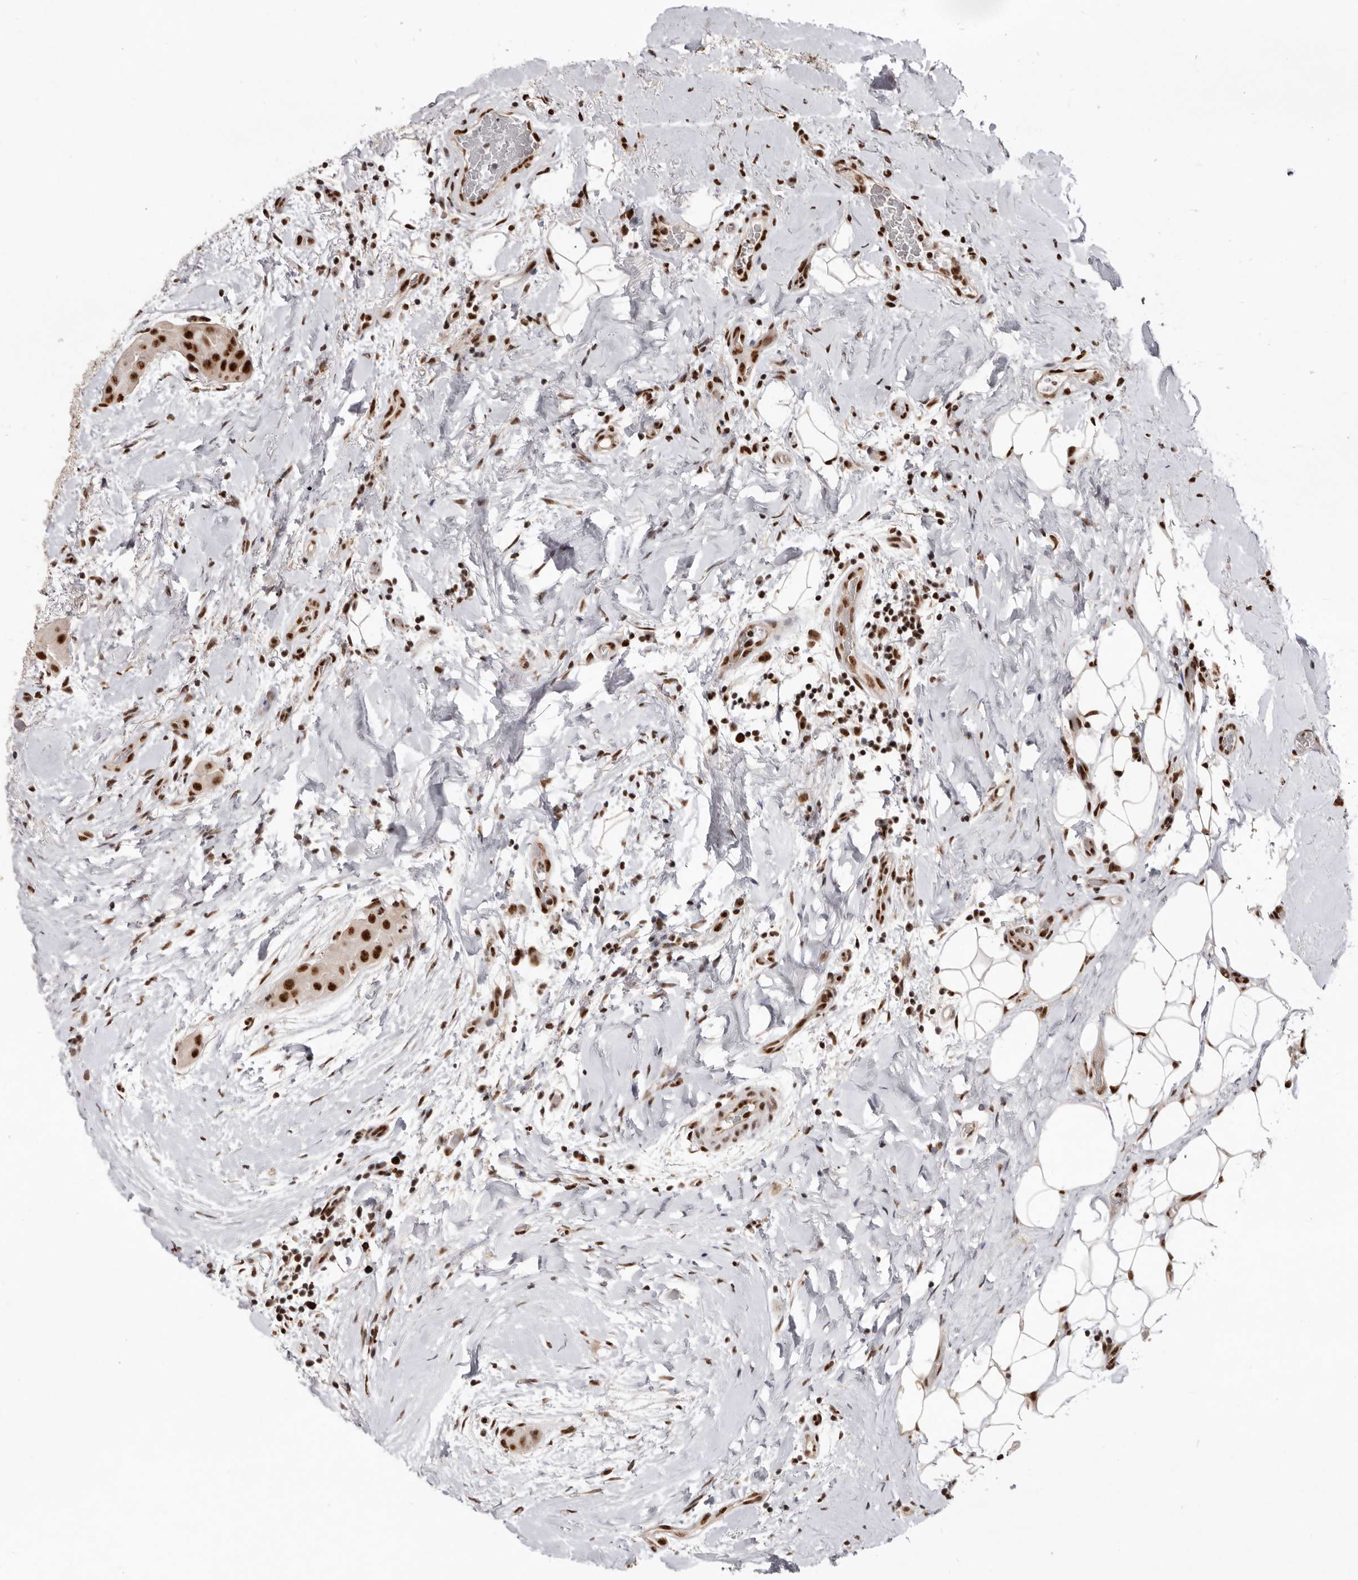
{"staining": {"intensity": "strong", "quantity": ">75%", "location": "nuclear"}, "tissue": "thyroid cancer", "cell_type": "Tumor cells", "image_type": "cancer", "snomed": [{"axis": "morphology", "description": "Papillary adenocarcinoma, NOS"}, {"axis": "topography", "description": "Thyroid gland"}], "caption": "An image of human thyroid cancer (papillary adenocarcinoma) stained for a protein displays strong nuclear brown staining in tumor cells.", "gene": "CHTOP", "patient": {"sex": "male", "age": 33}}